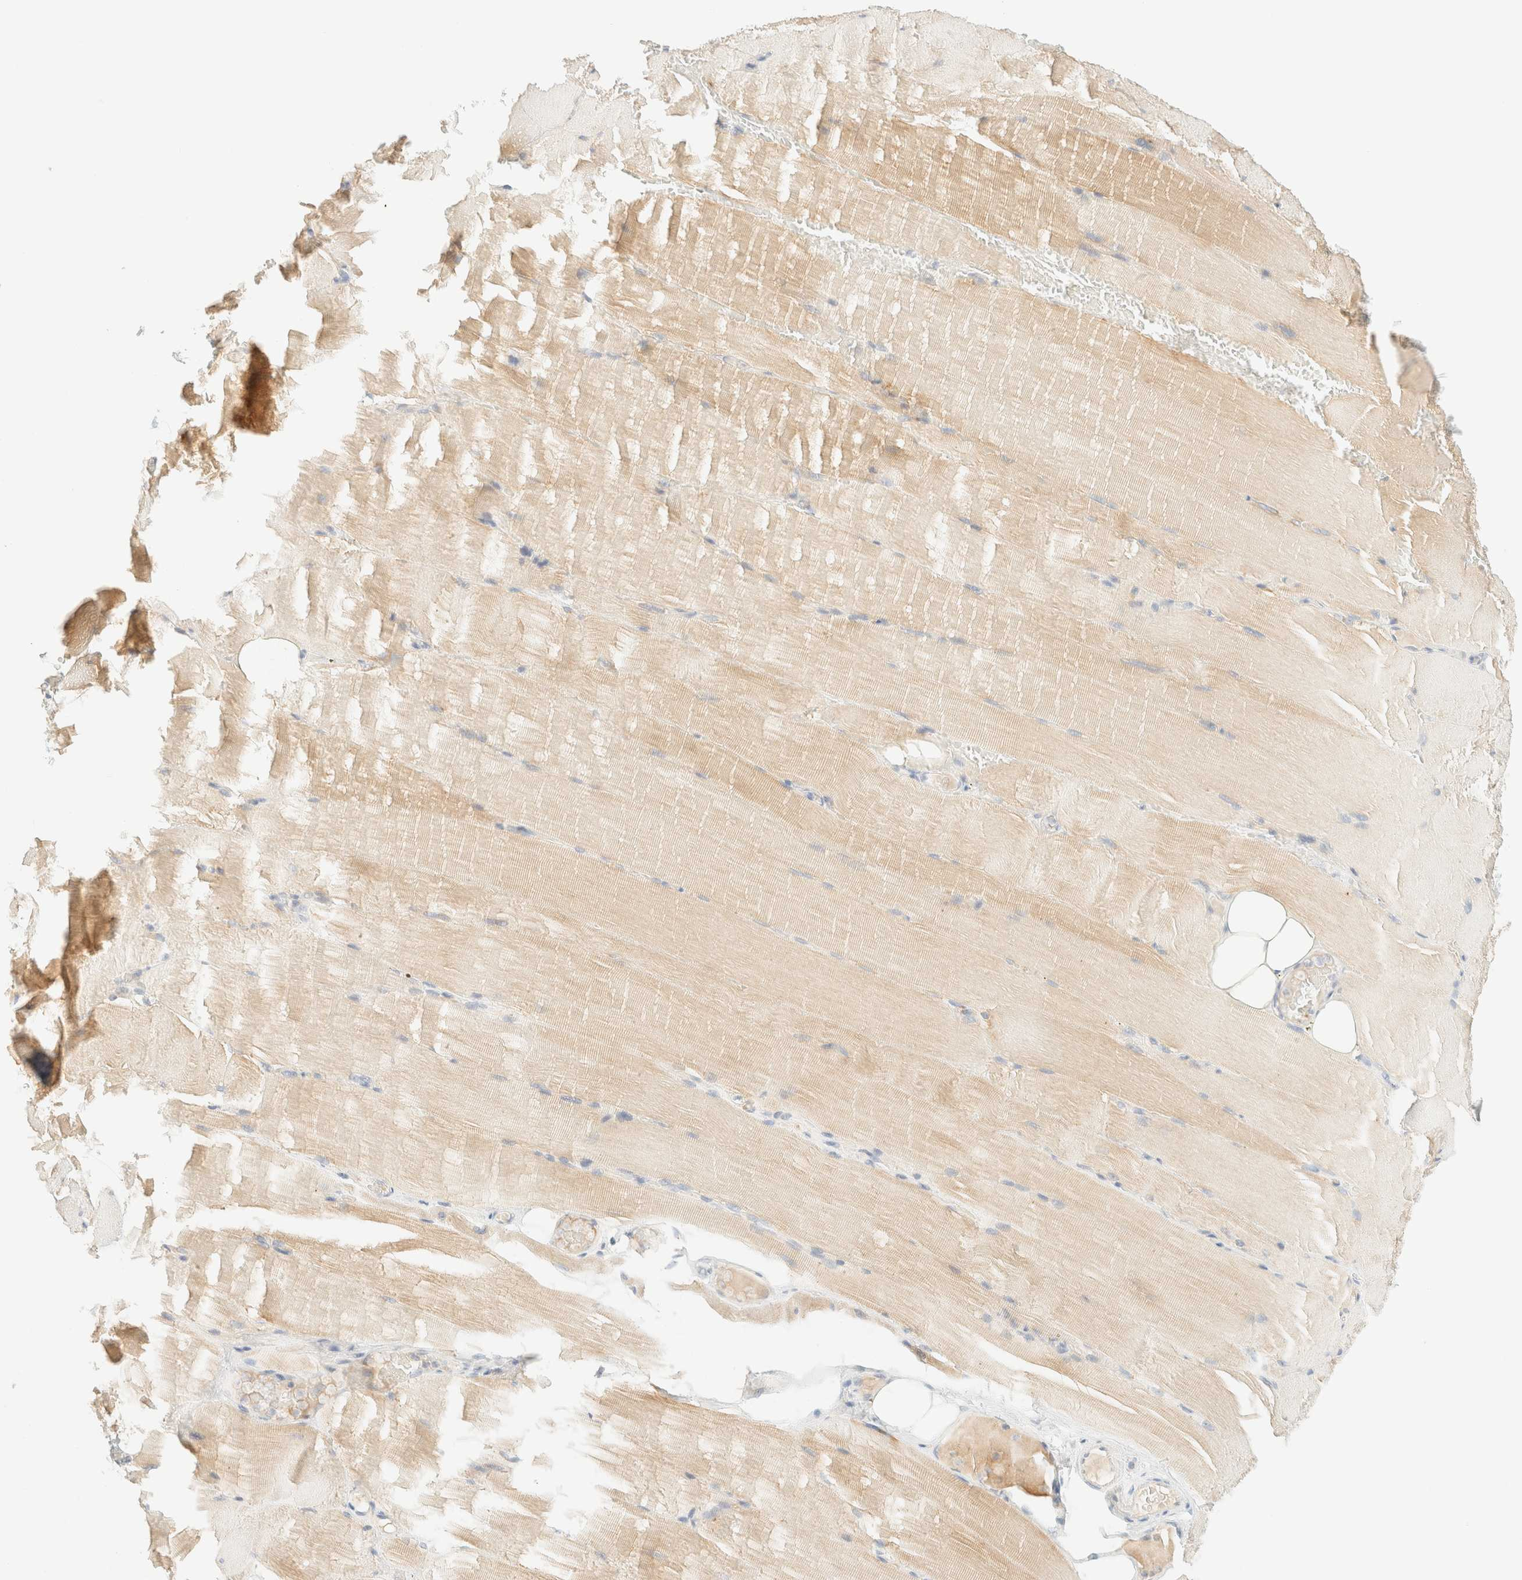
{"staining": {"intensity": "weak", "quantity": "25%-75%", "location": "cytoplasmic/membranous"}, "tissue": "skeletal muscle", "cell_type": "Myocytes", "image_type": "normal", "snomed": [{"axis": "morphology", "description": "Normal tissue, NOS"}, {"axis": "topography", "description": "Skeletal muscle"}, {"axis": "topography", "description": "Parathyroid gland"}], "caption": "DAB (3,3'-diaminobenzidine) immunohistochemical staining of unremarkable human skeletal muscle reveals weak cytoplasmic/membranous protein expression in about 25%-75% of myocytes.", "gene": "FHOD1", "patient": {"sex": "female", "age": 37}}